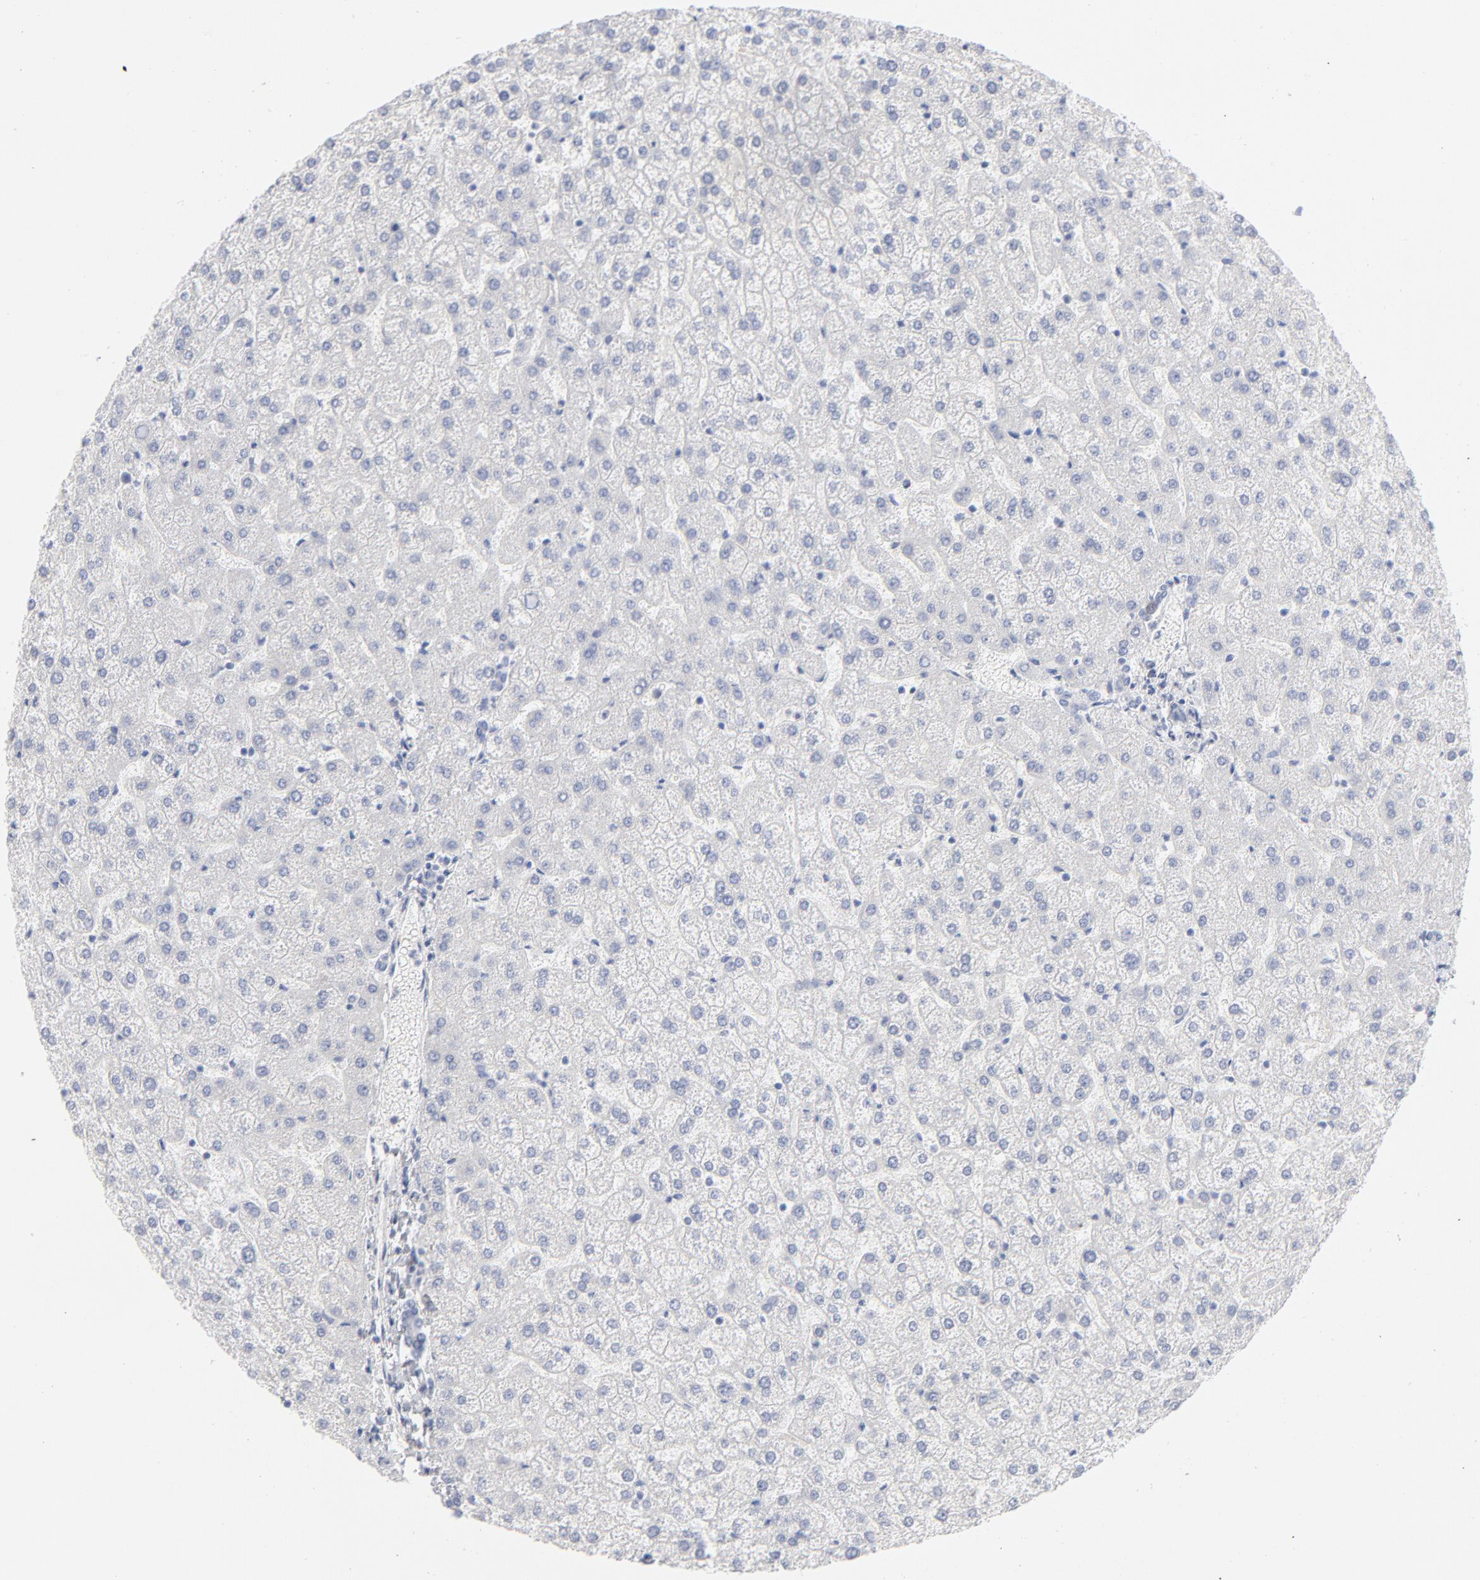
{"staining": {"intensity": "negative", "quantity": "none", "location": "none"}, "tissue": "liver", "cell_type": "Cholangiocytes", "image_type": "normal", "snomed": [{"axis": "morphology", "description": "Normal tissue, NOS"}, {"axis": "topography", "description": "Liver"}], "caption": "High power microscopy image of an immunohistochemistry photomicrograph of normal liver, revealing no significant expression in cholangiocytes.", "gene": "MCM7", "patient": {"sex": "female", "age": 32}}